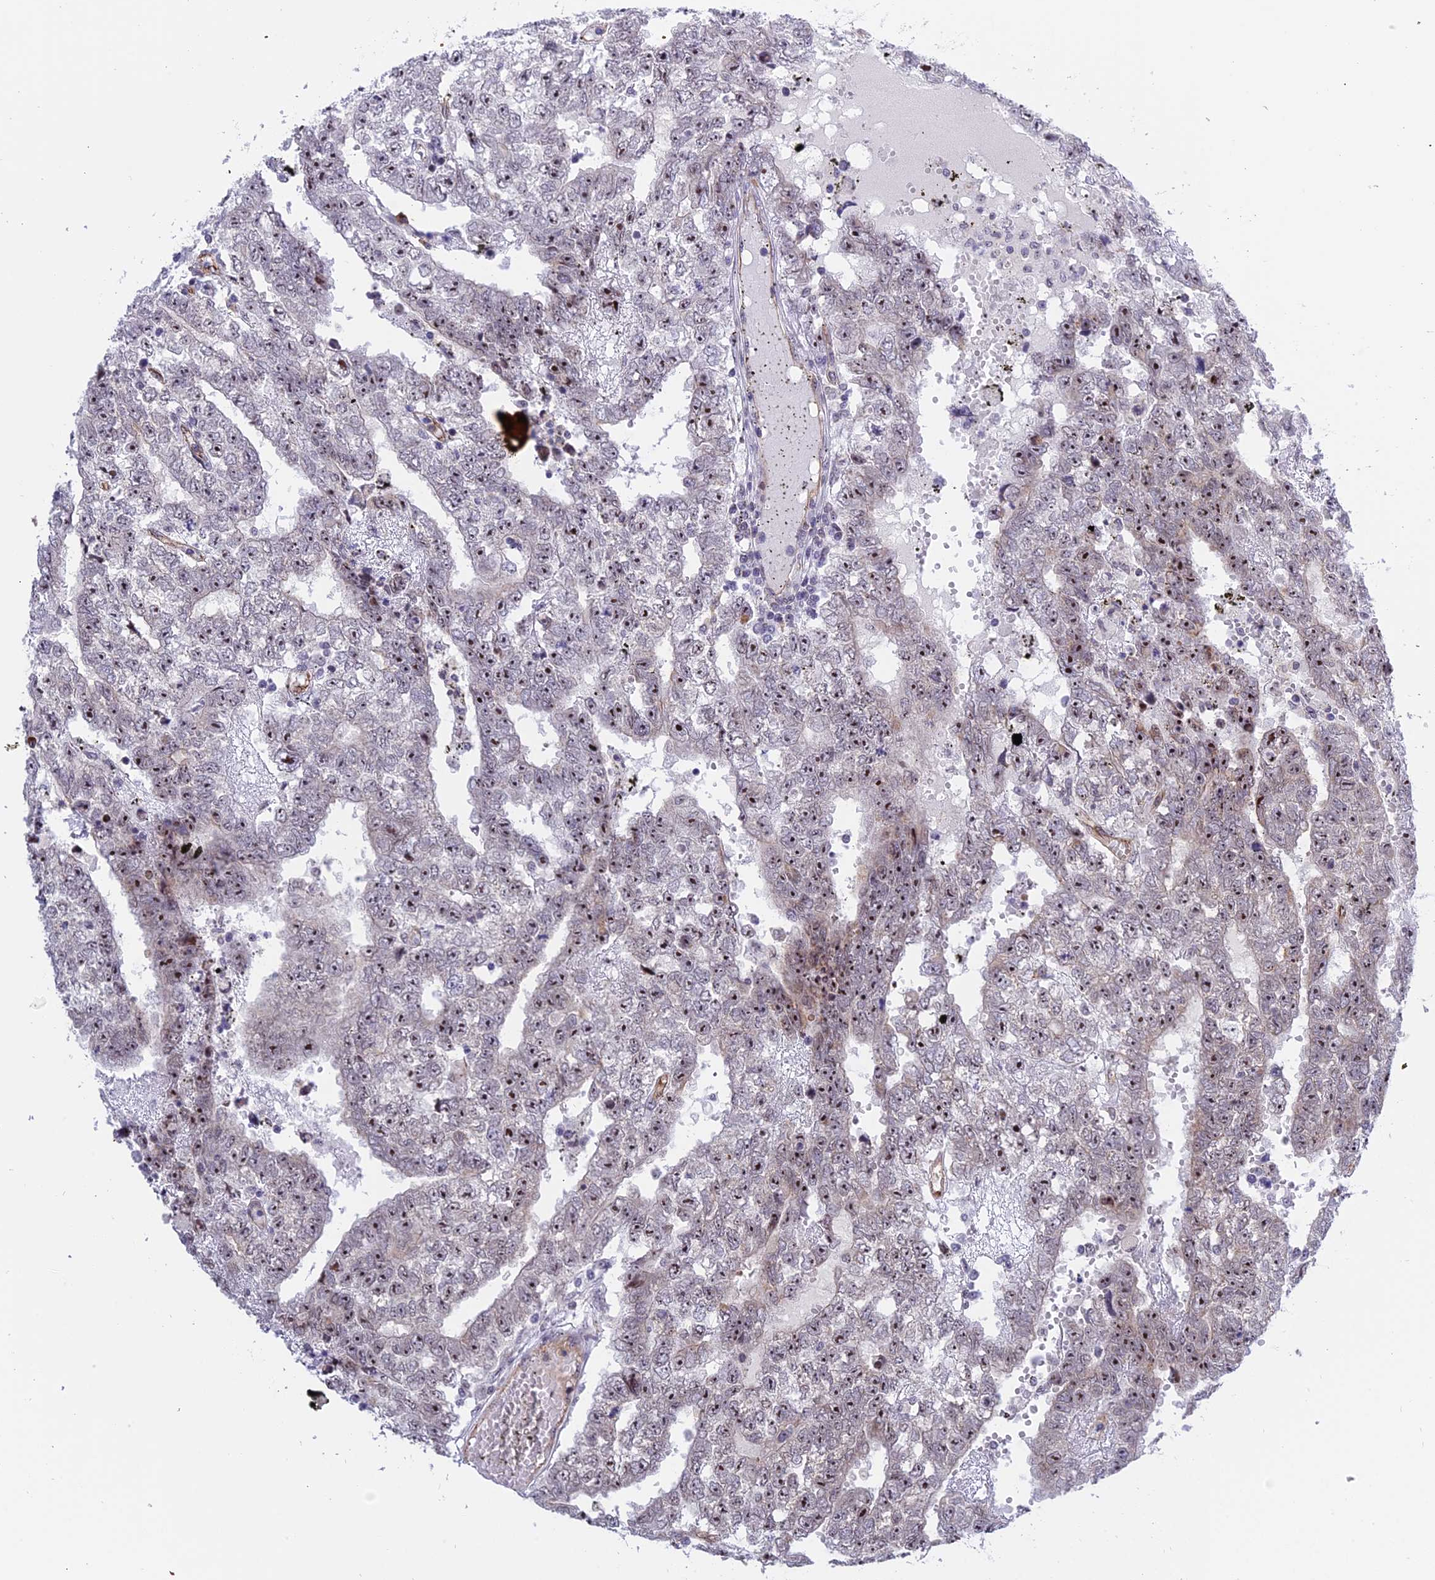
{"staining": {"intensity": "moderate", "quantity": "25%-75%", "location": "nuclear"}, "tissue": "testis cancer", "cell_type": "Tumor cells", "image_type": "cancer", "snomed": [{"axis": "morphology", "description": "Carcinoma, Embryonal, NOS"}, {"axis": "topography", "description": "Testis"}], "caption": "There is medium levels of moderate nuclear positivity in tumor cells of embryonal carcinoma (testis), as demonstrated by immunohistochemical staining (brown color).", "gene": "MPND", "patient": {"sex": "male", "age": 25}}